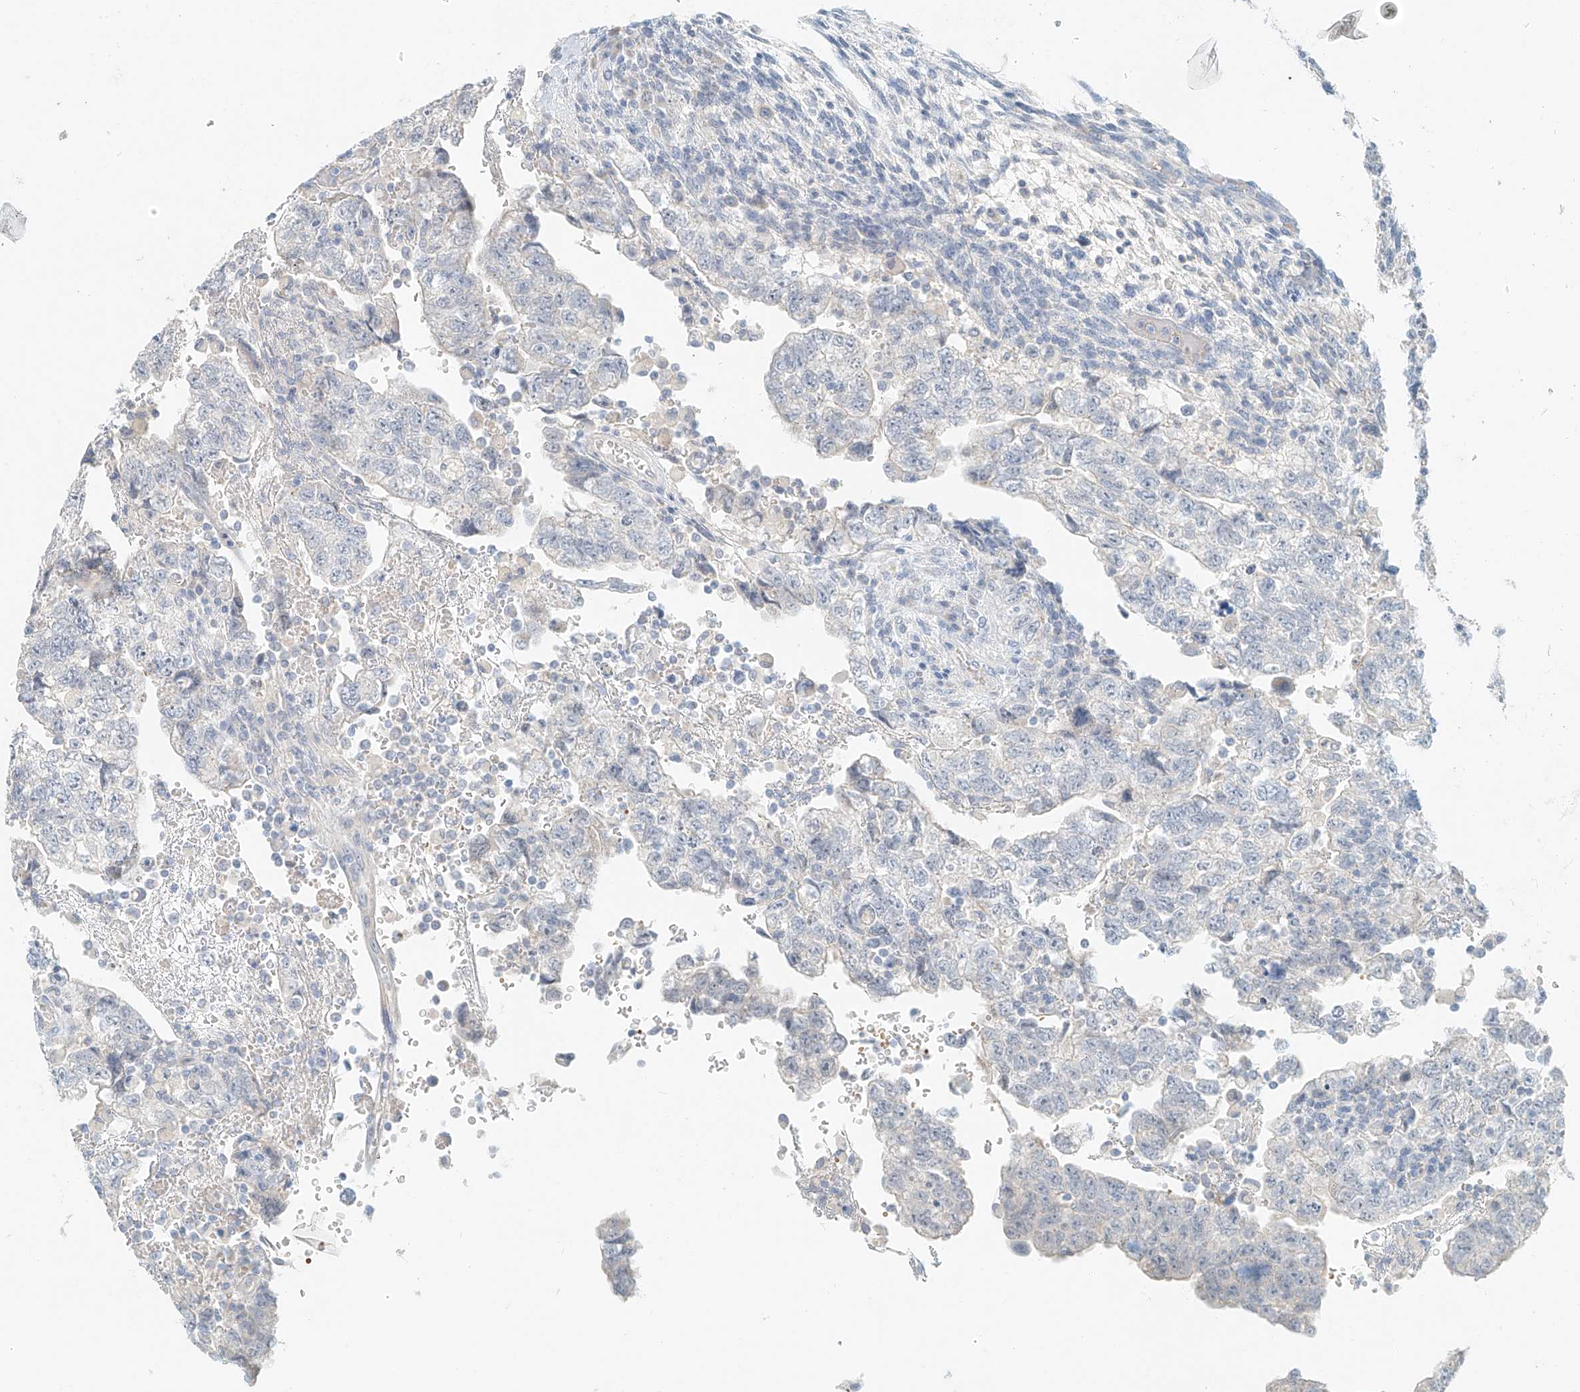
{"staining": {"intensity": "negative", "quantity": "none", "location": "none"}, "tissue": "testis cancer", "cell_type": "Tumor cells", "image_type": "cancer", "snomed": [{"axis": "morphology", "description": "Normal tissue, NOS"}, {"axis": "morphology", "description": "Carcinoma, Embryonal, NOS"}, {"axis": "topography", "description": "Testis"}], "caption": "Immunohistochemical staining of testis cancer (embryonal carcinoma) shows no significant expression in tumor cells. (Brightfield microscopy of DAB (3,3'-diaminobenzidine) IHC at high magnification).", "gene": "PGC", "patient": {"sex": "male", "age": 36}}